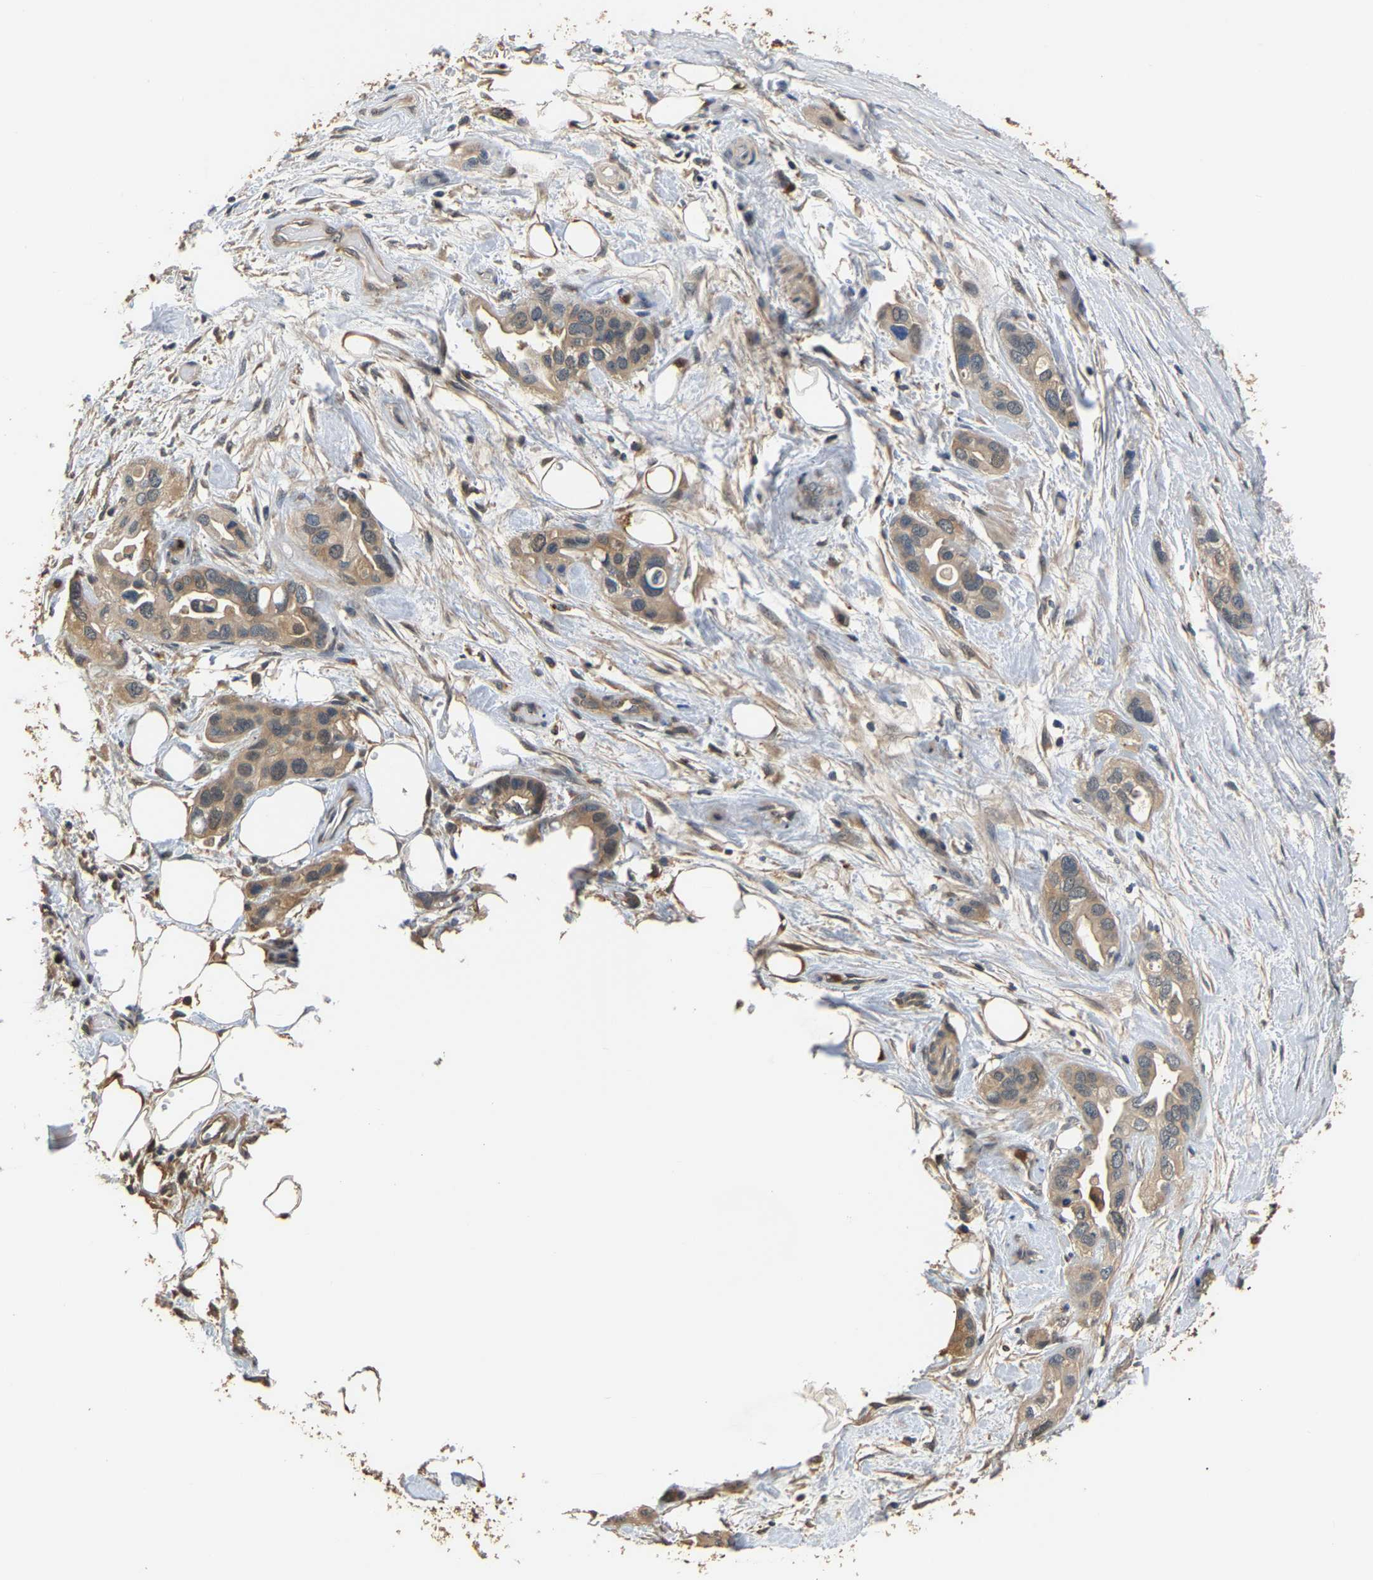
{"staining": {"intensity": "weak", "quantity": ">75%", "location": "cytoplasmic/membranous"}, "tissue": "pancreatic cancer", "cell_type": "Tumor cells", "image_type": "cancer", "snomed": [{"axis": "morphology", "description": "Adenocarcinoma, NOS"}, {"axis": "topography", "description": "Pancreas"}], "caption": "Tumor cells display low levels of weak cytoplasmic/membranous expression in about >75% of cells in human adenocarcinoma (pancreatic).", "gene": "GPI", "patient": {"sex": "female", "age": 56}}